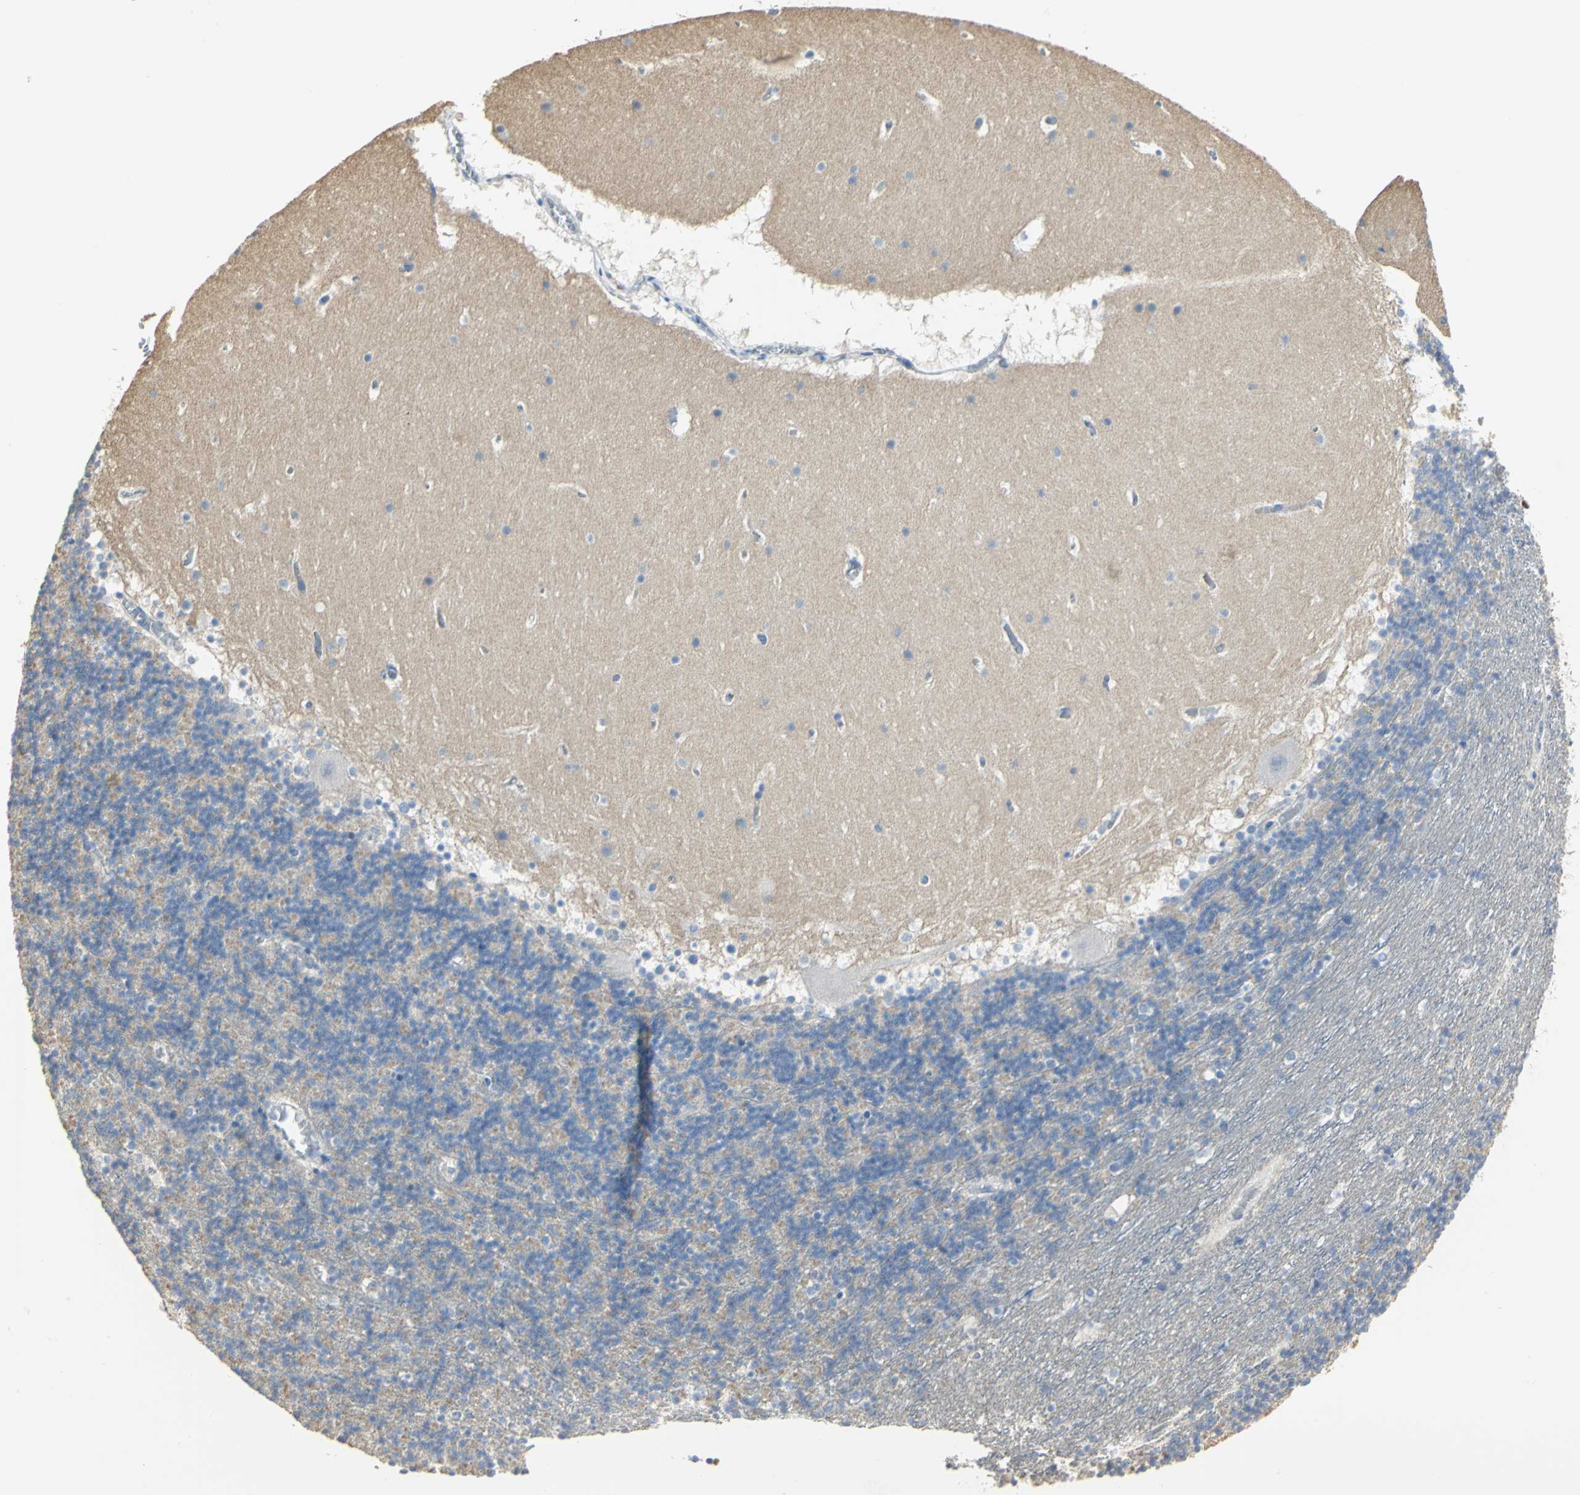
{"staining": {"intensity": "negative", "quantity": "none", "location": "none"}, "tissue": "cerebellum", "cell_type": "Cells in granular layer", "image_type": "normal", "snomed": [{"axis": "morphology", "description": "Normal tissue, NOS"}, {"axis": "topography", "description": "Cerebellum"}], "caption": "The image reveals no staining of cells in granular layer in unremarkable cerebellum.", "gene": "DLGAP5", "patient": {"sex": "male", "age": 45}}